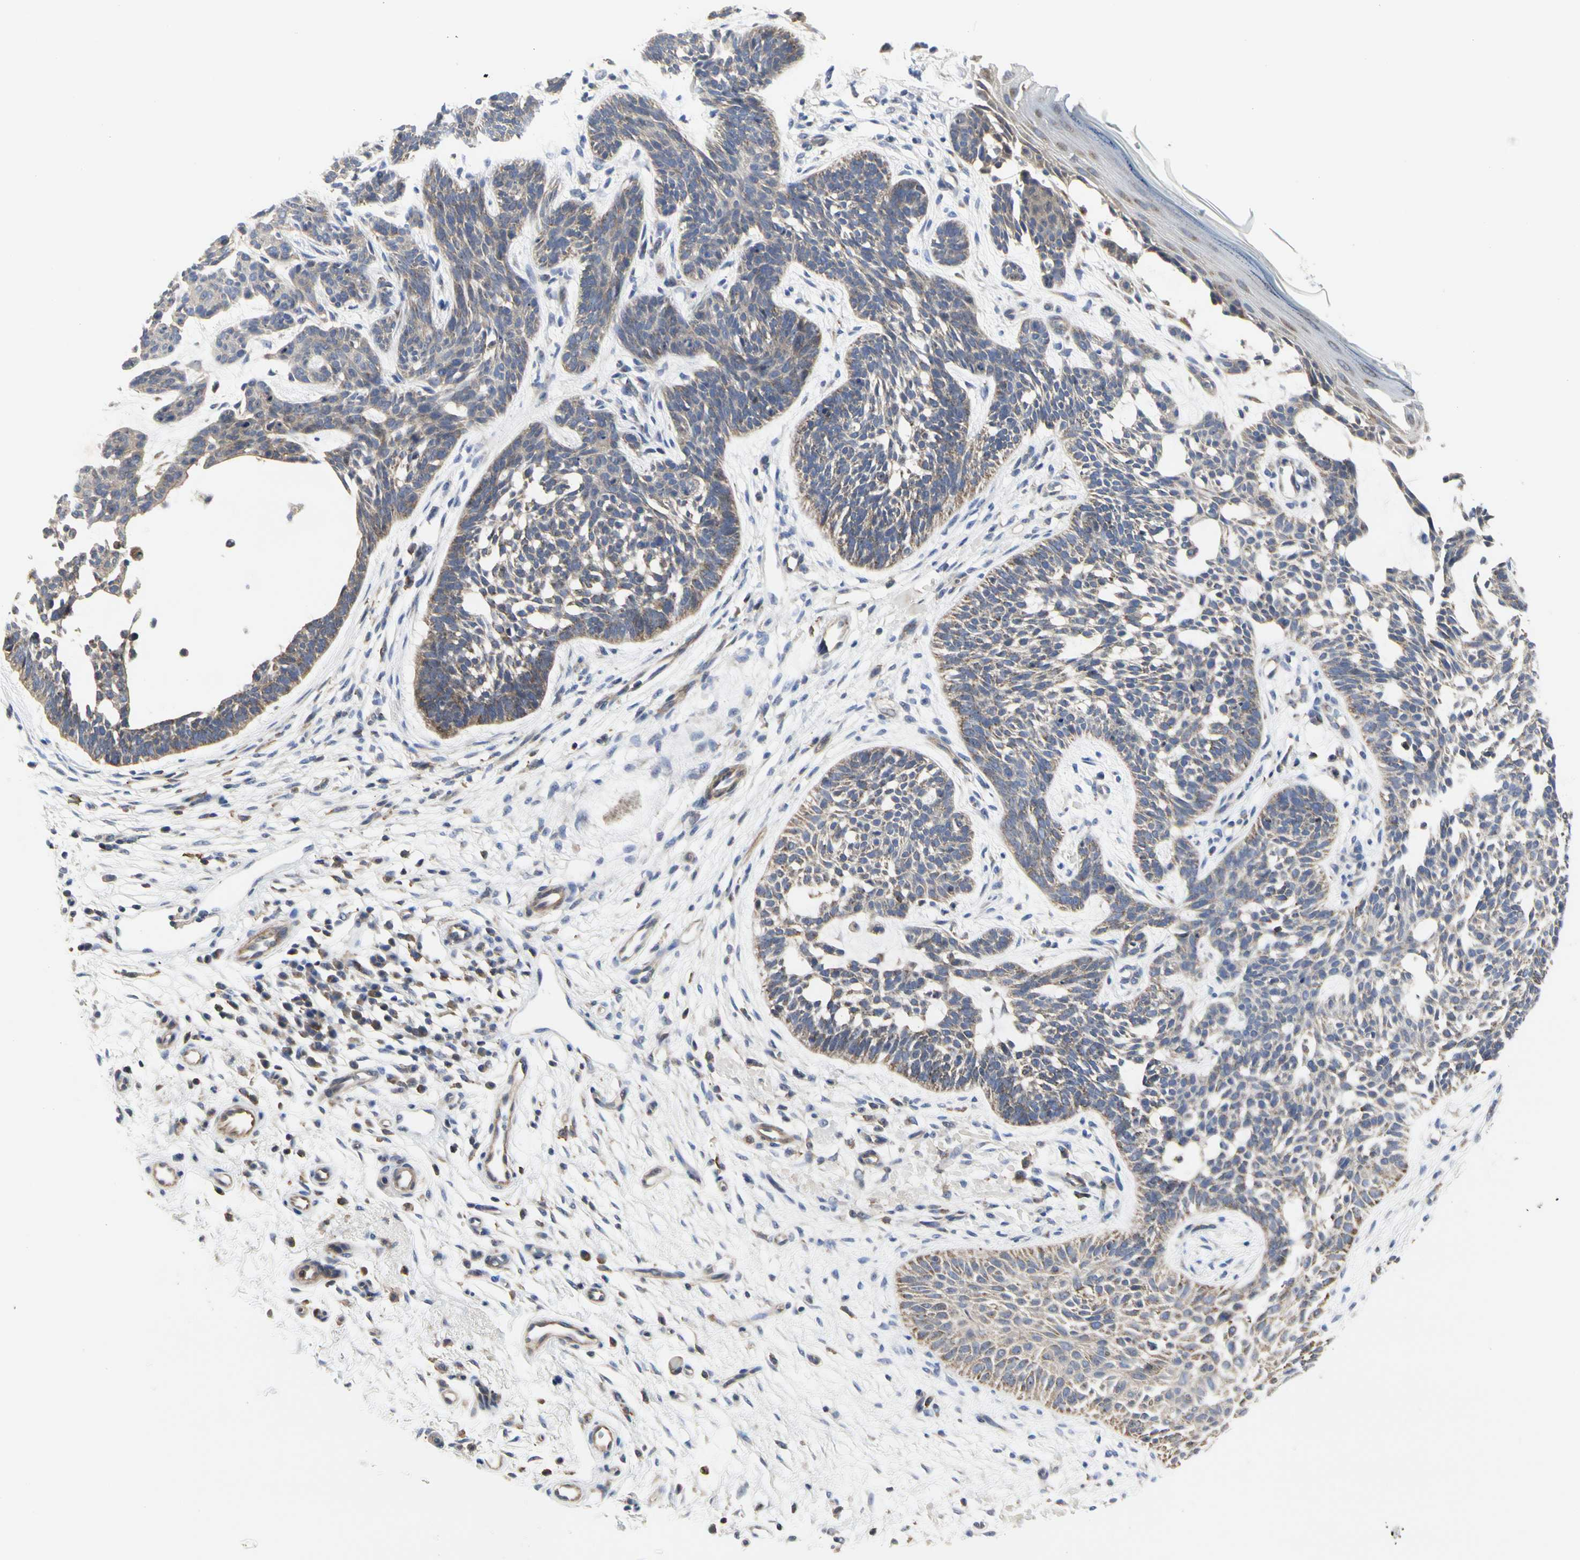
{"staining": {"intensity": "moderate", "quantity": ">75%", "location": "cytoplasmic/membranous"}, "tissue": "skin cancer", "cell_type": "Tumor cells", "image_type": "cancer", "snomed": [{"axis": "morphology", "description": "Normal tissue, NOS"}, {"axis": "morphology", "description": "Basal cell carcinoma"}, {"axis": "topography", "description": "Skin"}], "caption": "An immunohistochemistry (IHC) histopathology image of tumor tissue is shown. Protein staining in brown shows moderate cytoplasmic/membranous positivity in skin cancer (basal cell carcinoma) within tumor cells.", "gene": "SHANK2", "patient": {"sex": "female", "age": 69}}